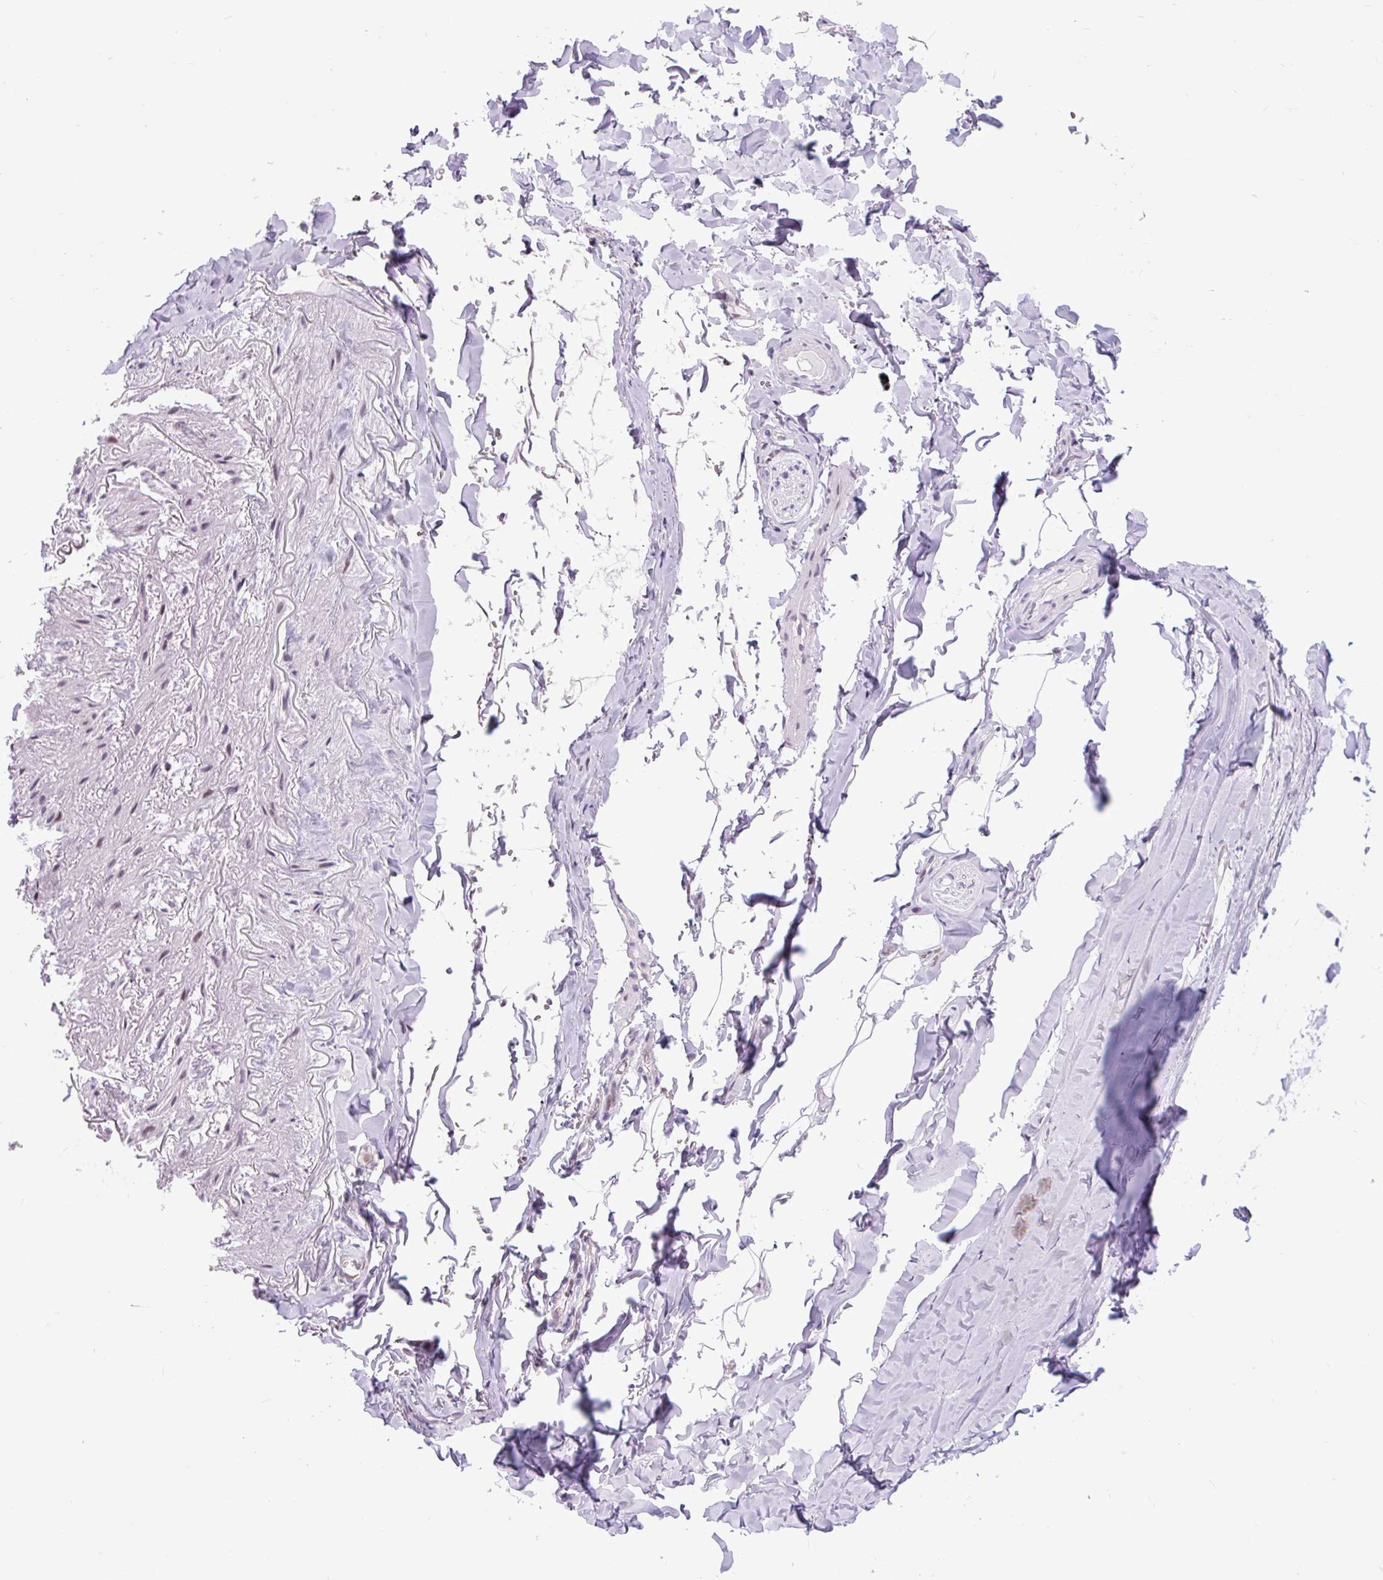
{"staining": {"intensity": "negative", "quantity": "none", "location": "none"}, "tissue": "adipose tissue", "cell_type": "Adipocytes", "image_type": "normal", "snomed": [{"axis": "morphology", "description": "Normal tissue, NOS"}, {"axis": "topography", "description": "Cartilage tissue"}, {"axis": "topography", "description": "Bronchus"}, {"axis": "topography", "description": "Peripheral nerve tissue"}], "caption": "The immunohistochemistry (IHC) histopathology image has no significant staining in adipocytes of adipose tissue.", "gene": "CLK2", "patient": {"sex": "female", "age": 59}}